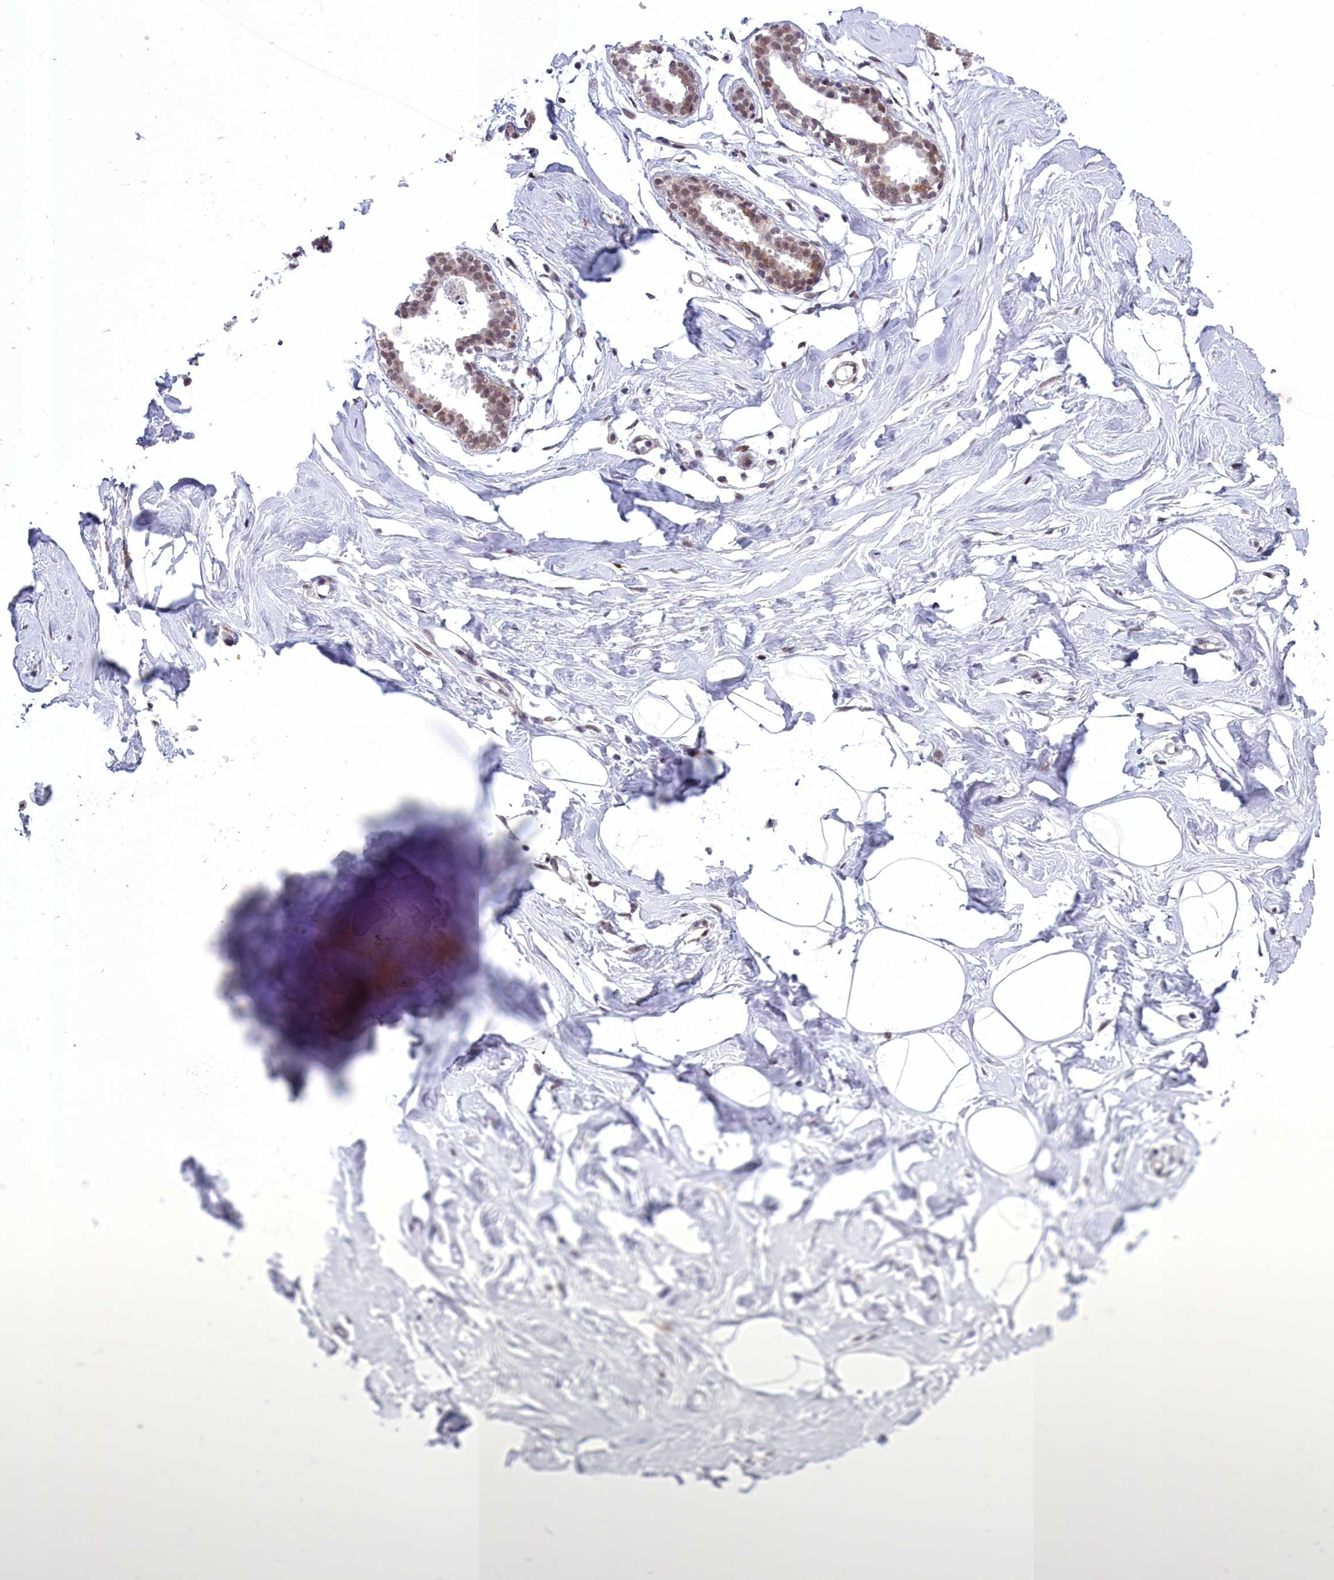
{"staining": {"intensity": "weak", "quantity": "25%-75%", "location": "nuclear"}, "tissue": "breast", "cell_type": "Adipocytes", "image_type": "normal", "snomed": [{"axis": "morphology", "description": "Normal tissue, NOS"}, {"axis": "morphology", "description": "Adenoma, NOS"}, {"axis": "topography", "description": "Breast"}], "caption": "This photomicrograph exhibits immunohistochemistry staining of normal human breast, with low weak nuclear positivity in about 25%-75% of adipocytes.", "gene": "CEACAM19", "patient": {"sex": "female", "age": 23}}